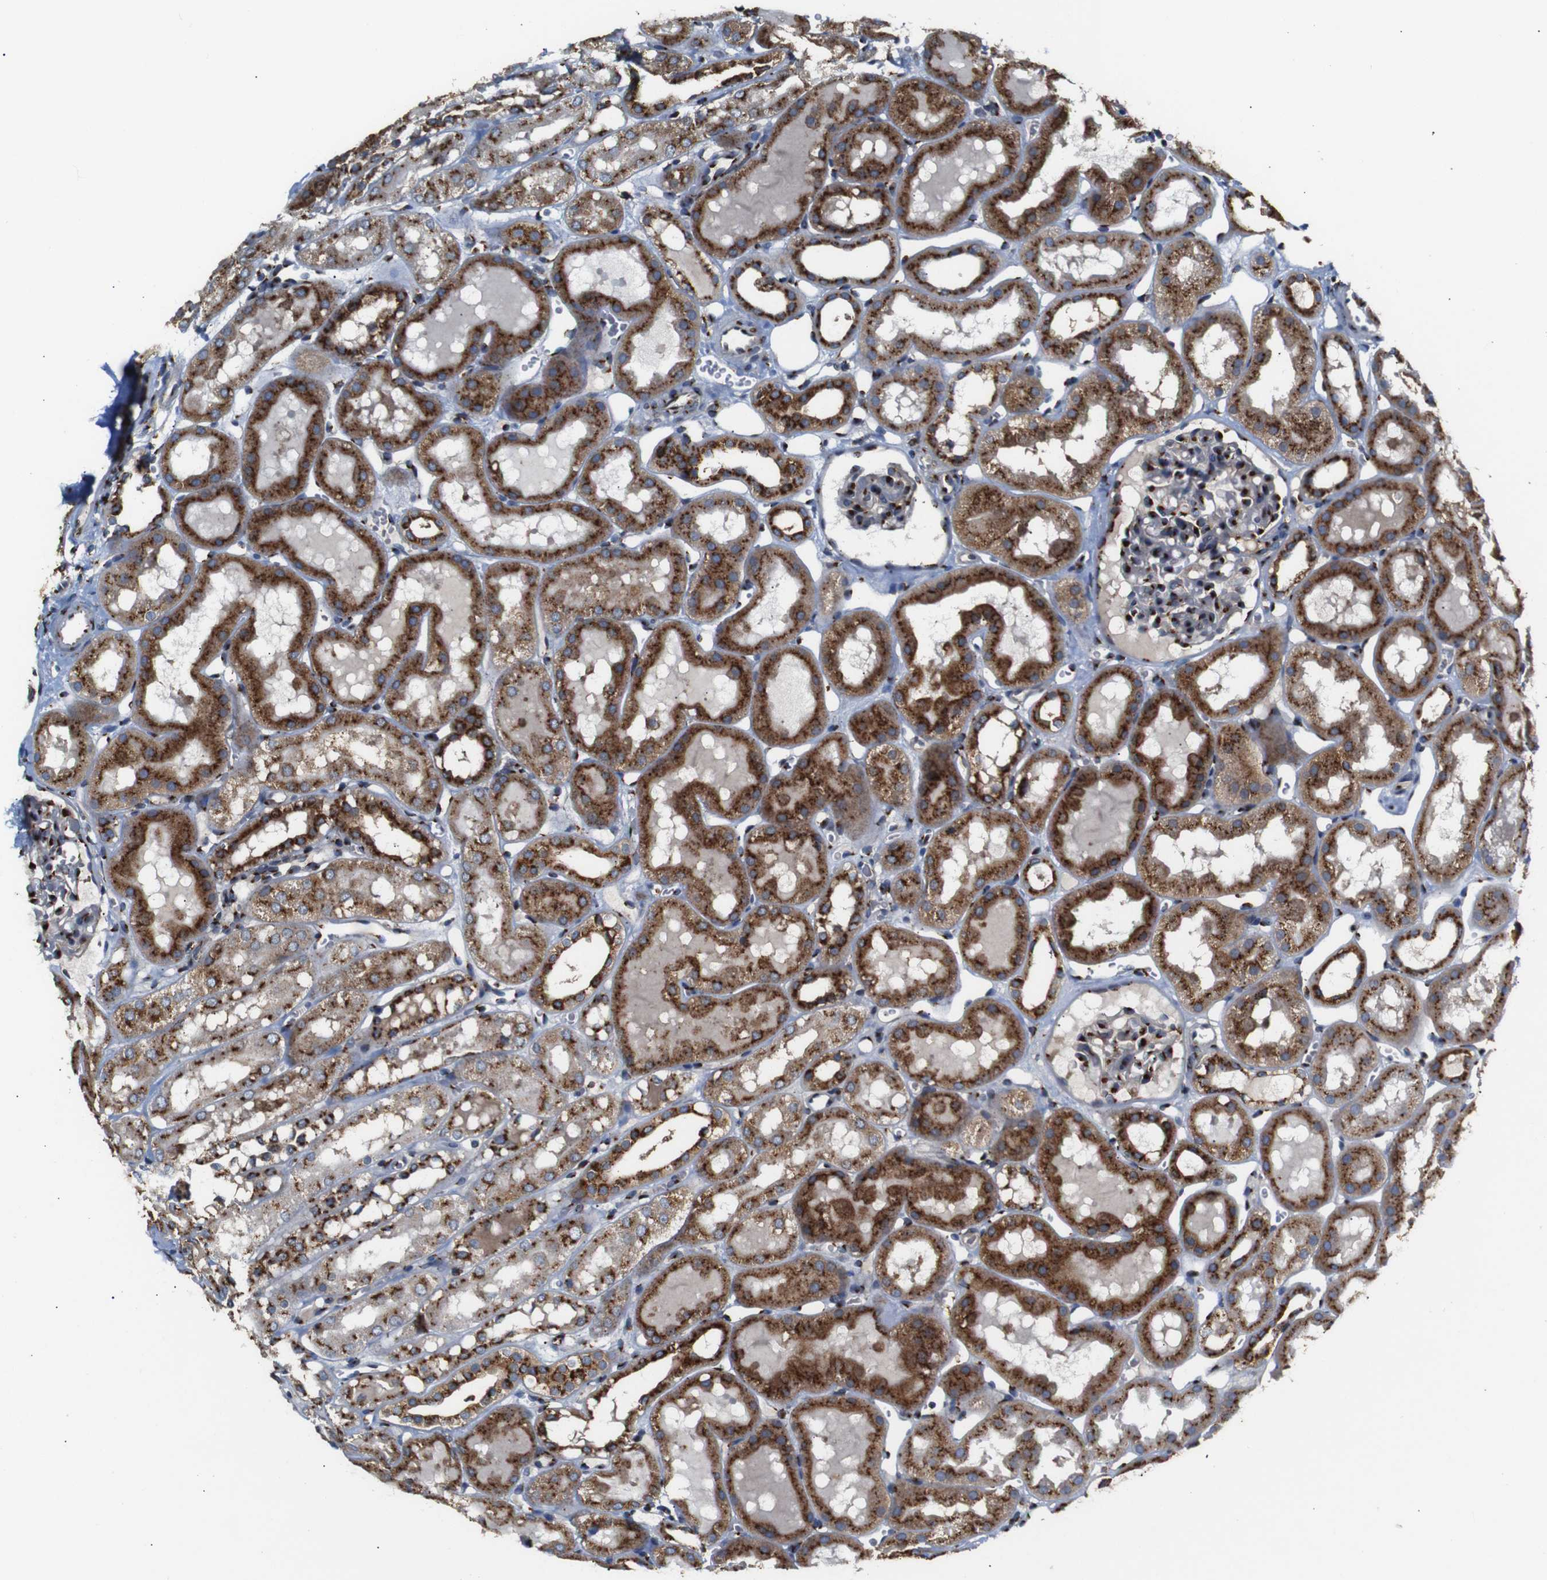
{"staining": {"intensity": "strong", "quantity": "25%-75%", "location": "cytoplasmic/membranous"}, "tissue": "kidney", "cell_type": "Cells in glomeruli", "image_type": "normal", "snomed": [{"axis": "morphology", "description": "Normal tissue, NOS"}, {"axis": "topography", "description": "Kidney"}, {"axis": "topography", "description": "Urinary bladder"}], "caption": "Strong cytoplasmic/membranous staining for a protein is seen in about 25%-75% of cells in glomeruli of normal kidney using immunohistochemistry (IHC).", "gene": "TGOLN2", "patient": {"sex": "male", "age": 16}}